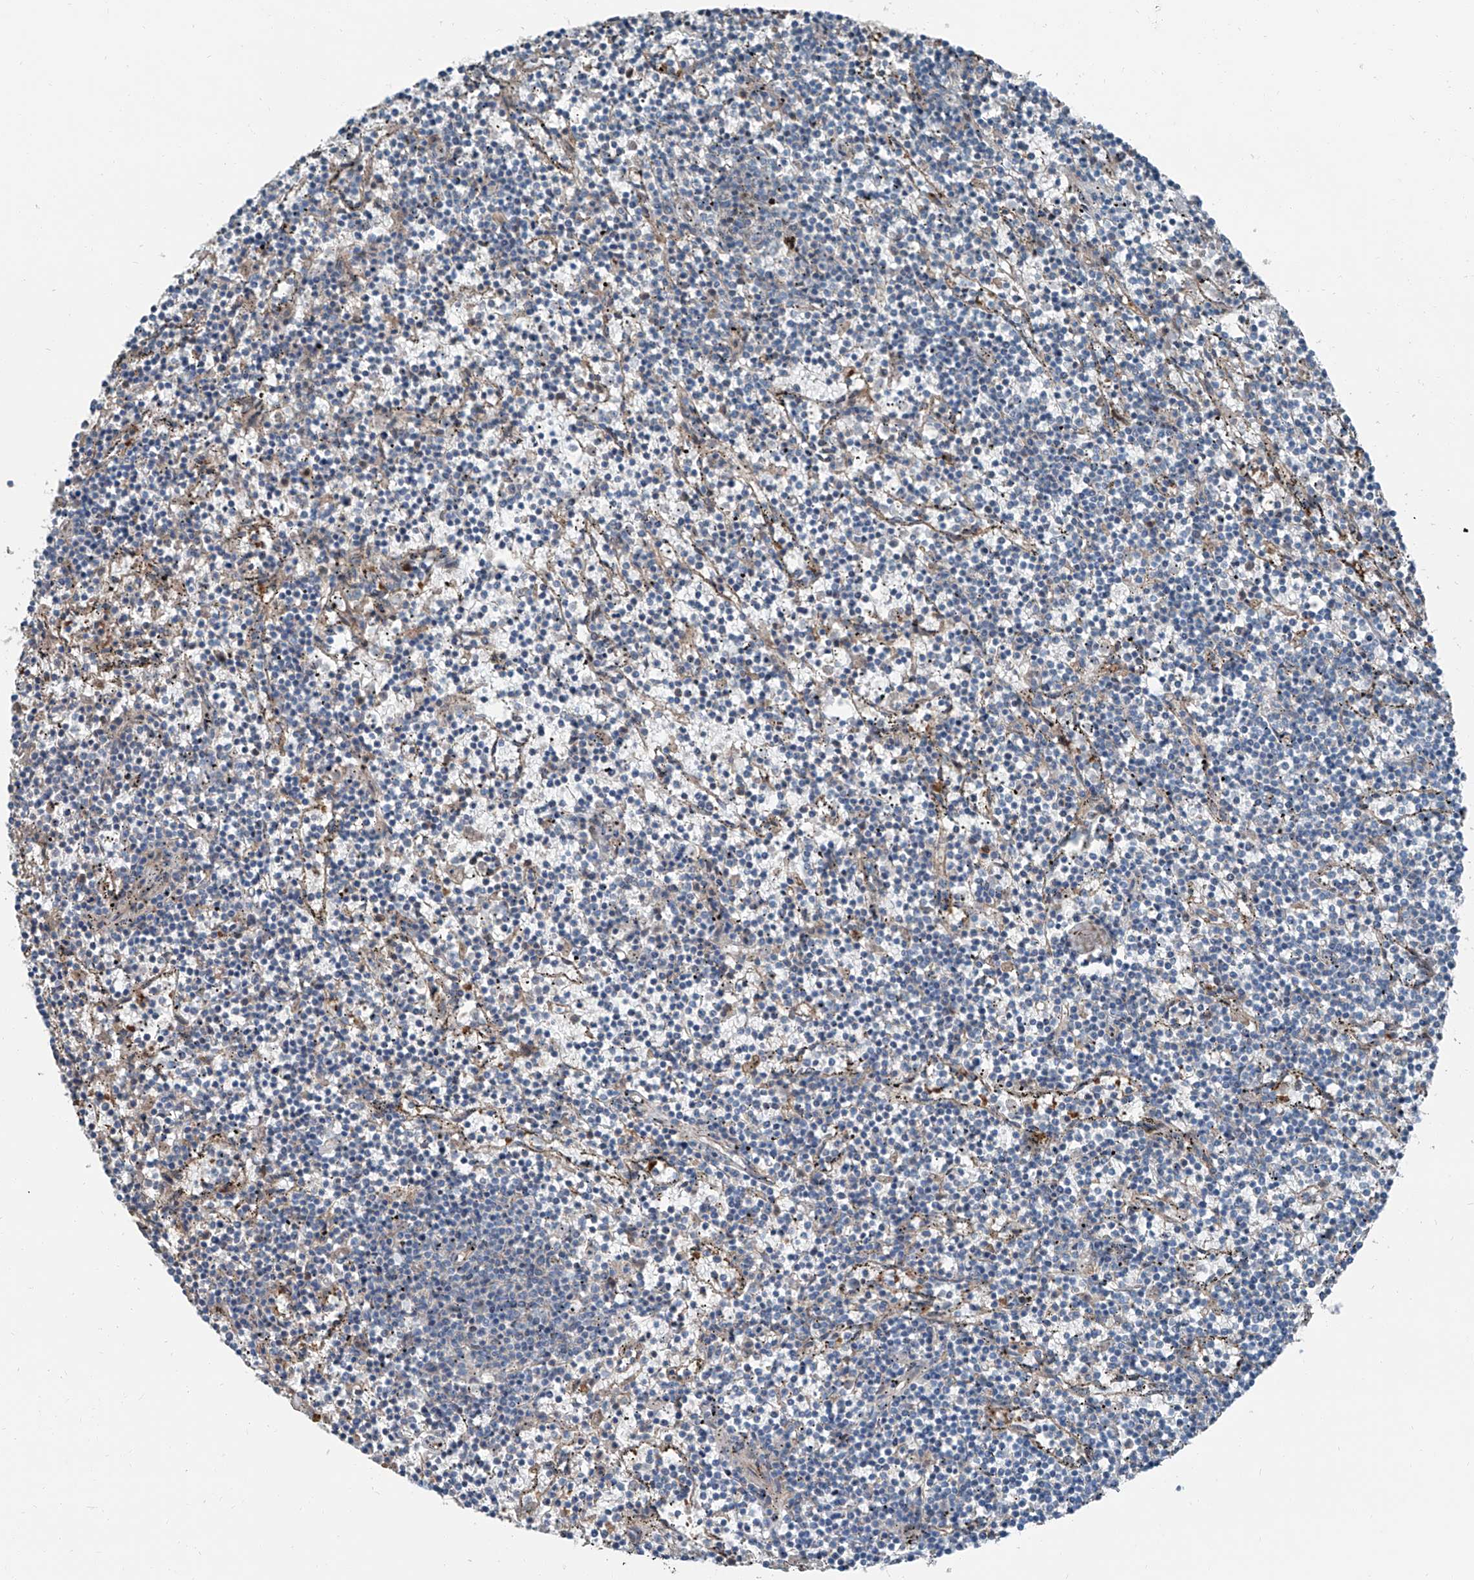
{"staining": {"intensity": "negative", "quantity": "none", "location": "none"}, "tissue": "lymphoma", "cell_type": "Tumor cells", "image_type": "cancer", "snomed": [{"axis": "morphology", "description": "Malignant lymphoma, non-Hodgkin's type, Low grade"}, {"axis": "topography", "description": "Spleen"}], "caption": "The photomicrograph demonstrates no staining of tumor cells in lymphoma.", "gene": "HSPA6", "patient": {"sex": "female", "age": 50}}